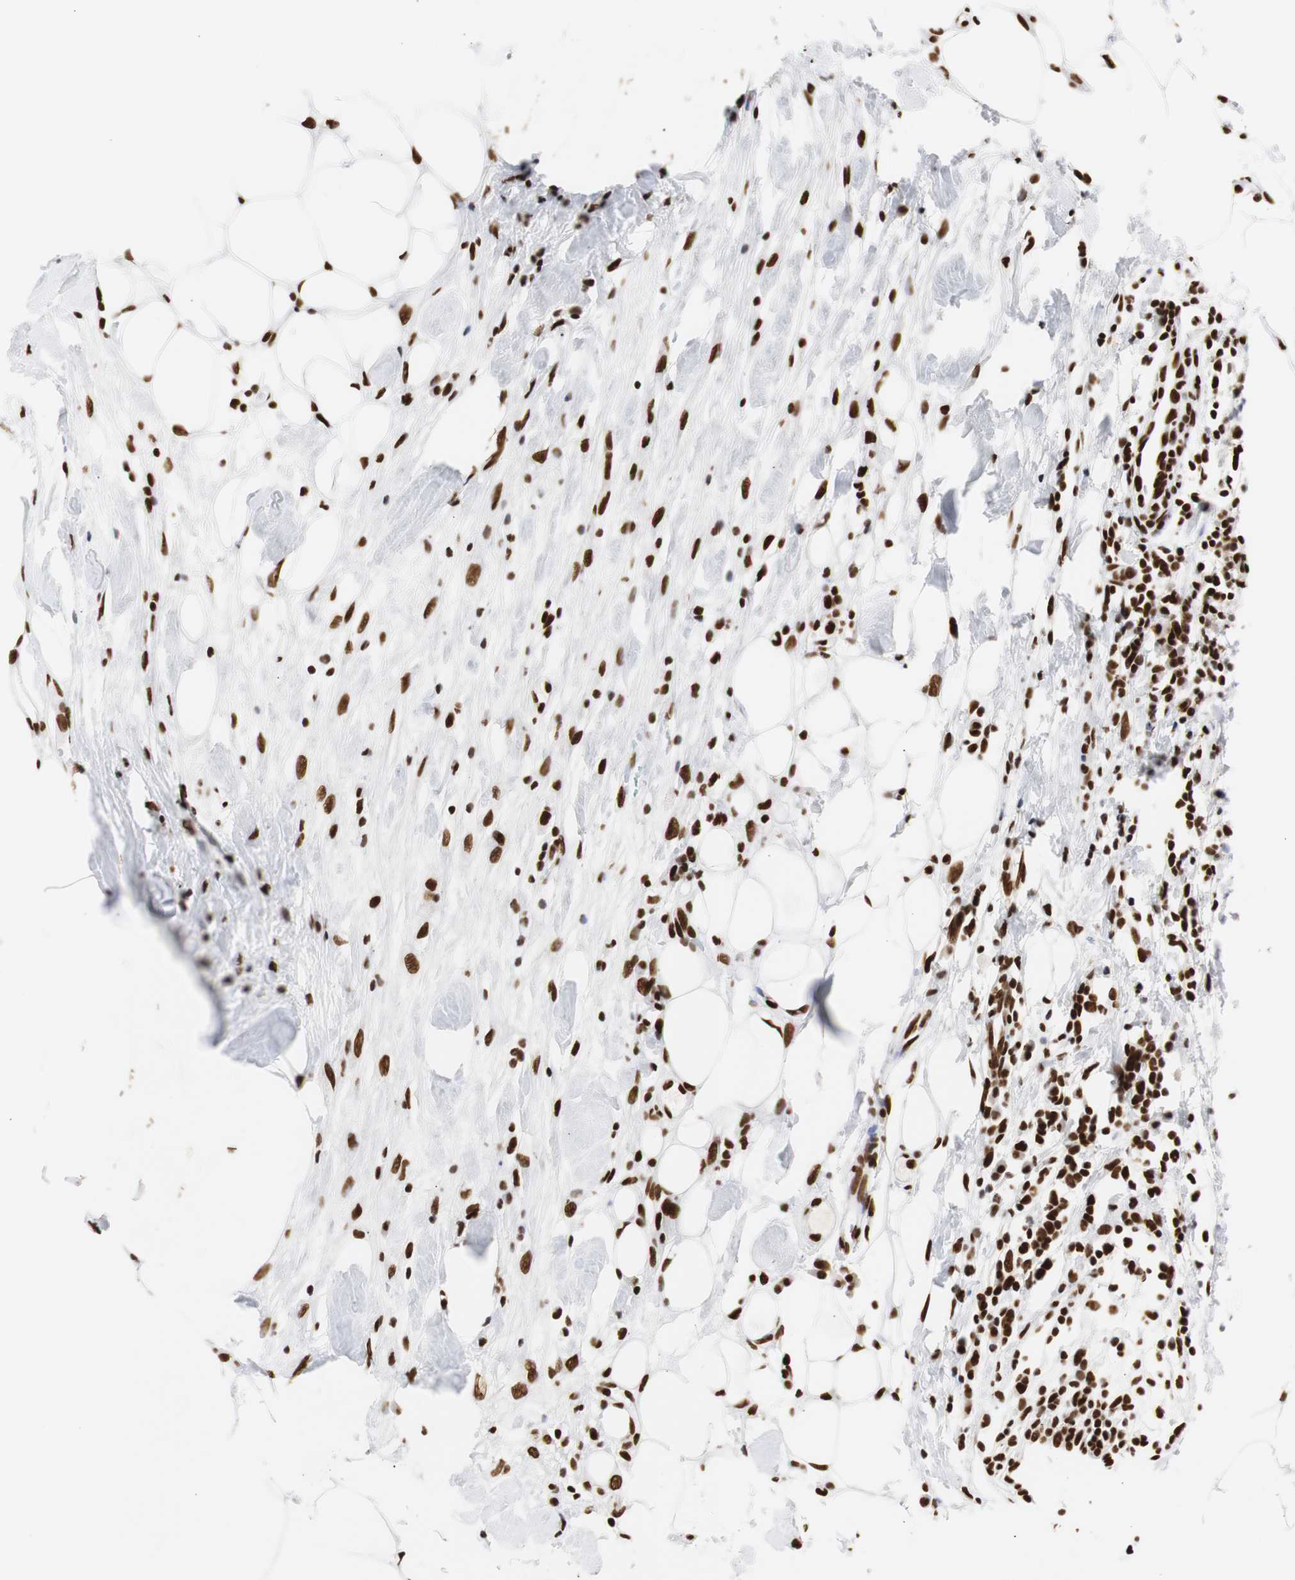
{"staining": {"intensity": "strong", "quantity": ">75%", "location": "nuclear"}, "tissue": "breast cancer", "cell_type": "Tumor cells", "image_type": "cancer", "snomed": [{"axis": "morphology", "description": "Duct carcinoma"}, {"axis": "topography", "description": "Breast"}], "caption": "Strong nuclear expression is present in approximately >75% of tumor cells in breast invasive ductal carcinoma.", "gene": "HNRNPH2", "patient": {"sex": "female", "age": 37}}